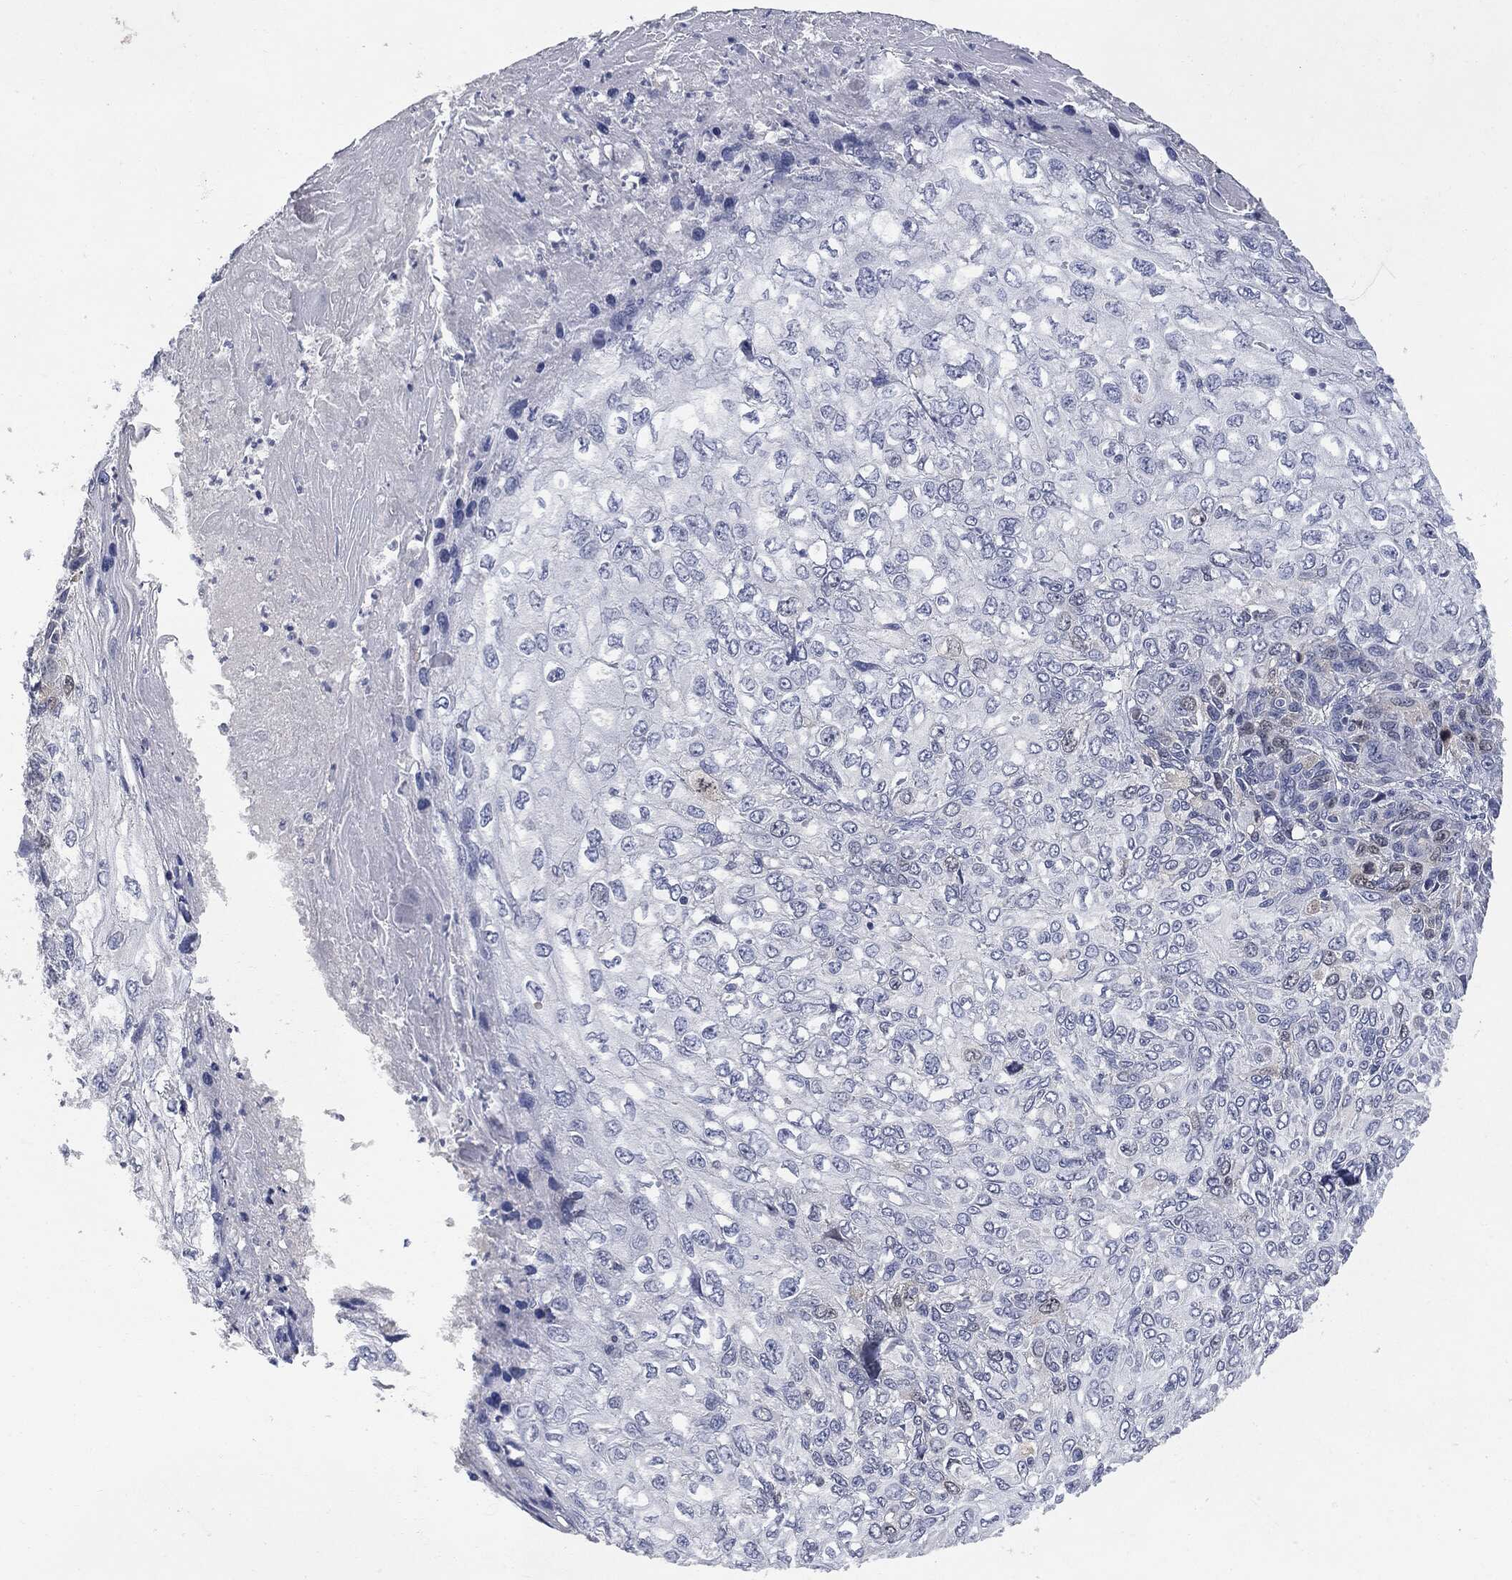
{"staining": {"intensity": "negative", "quantity": "none", "location": "none"}, "tissue": "skin cancer", "cell_type": "Tumor cells", "image_type": "cancer", "snomed": [{"axis": "morphology", "description": "Squamous cell carcinoma, NOS"}, {"axis": "topography", "description": "Skin"}], "caption": "The photomicrograph exhibits no staining of tumor cells in skin squamous cell carcinoma. Nuclei are stained in blue.", "gene": "UBE2C", "patient": {"sex": "male", "age": 92}}